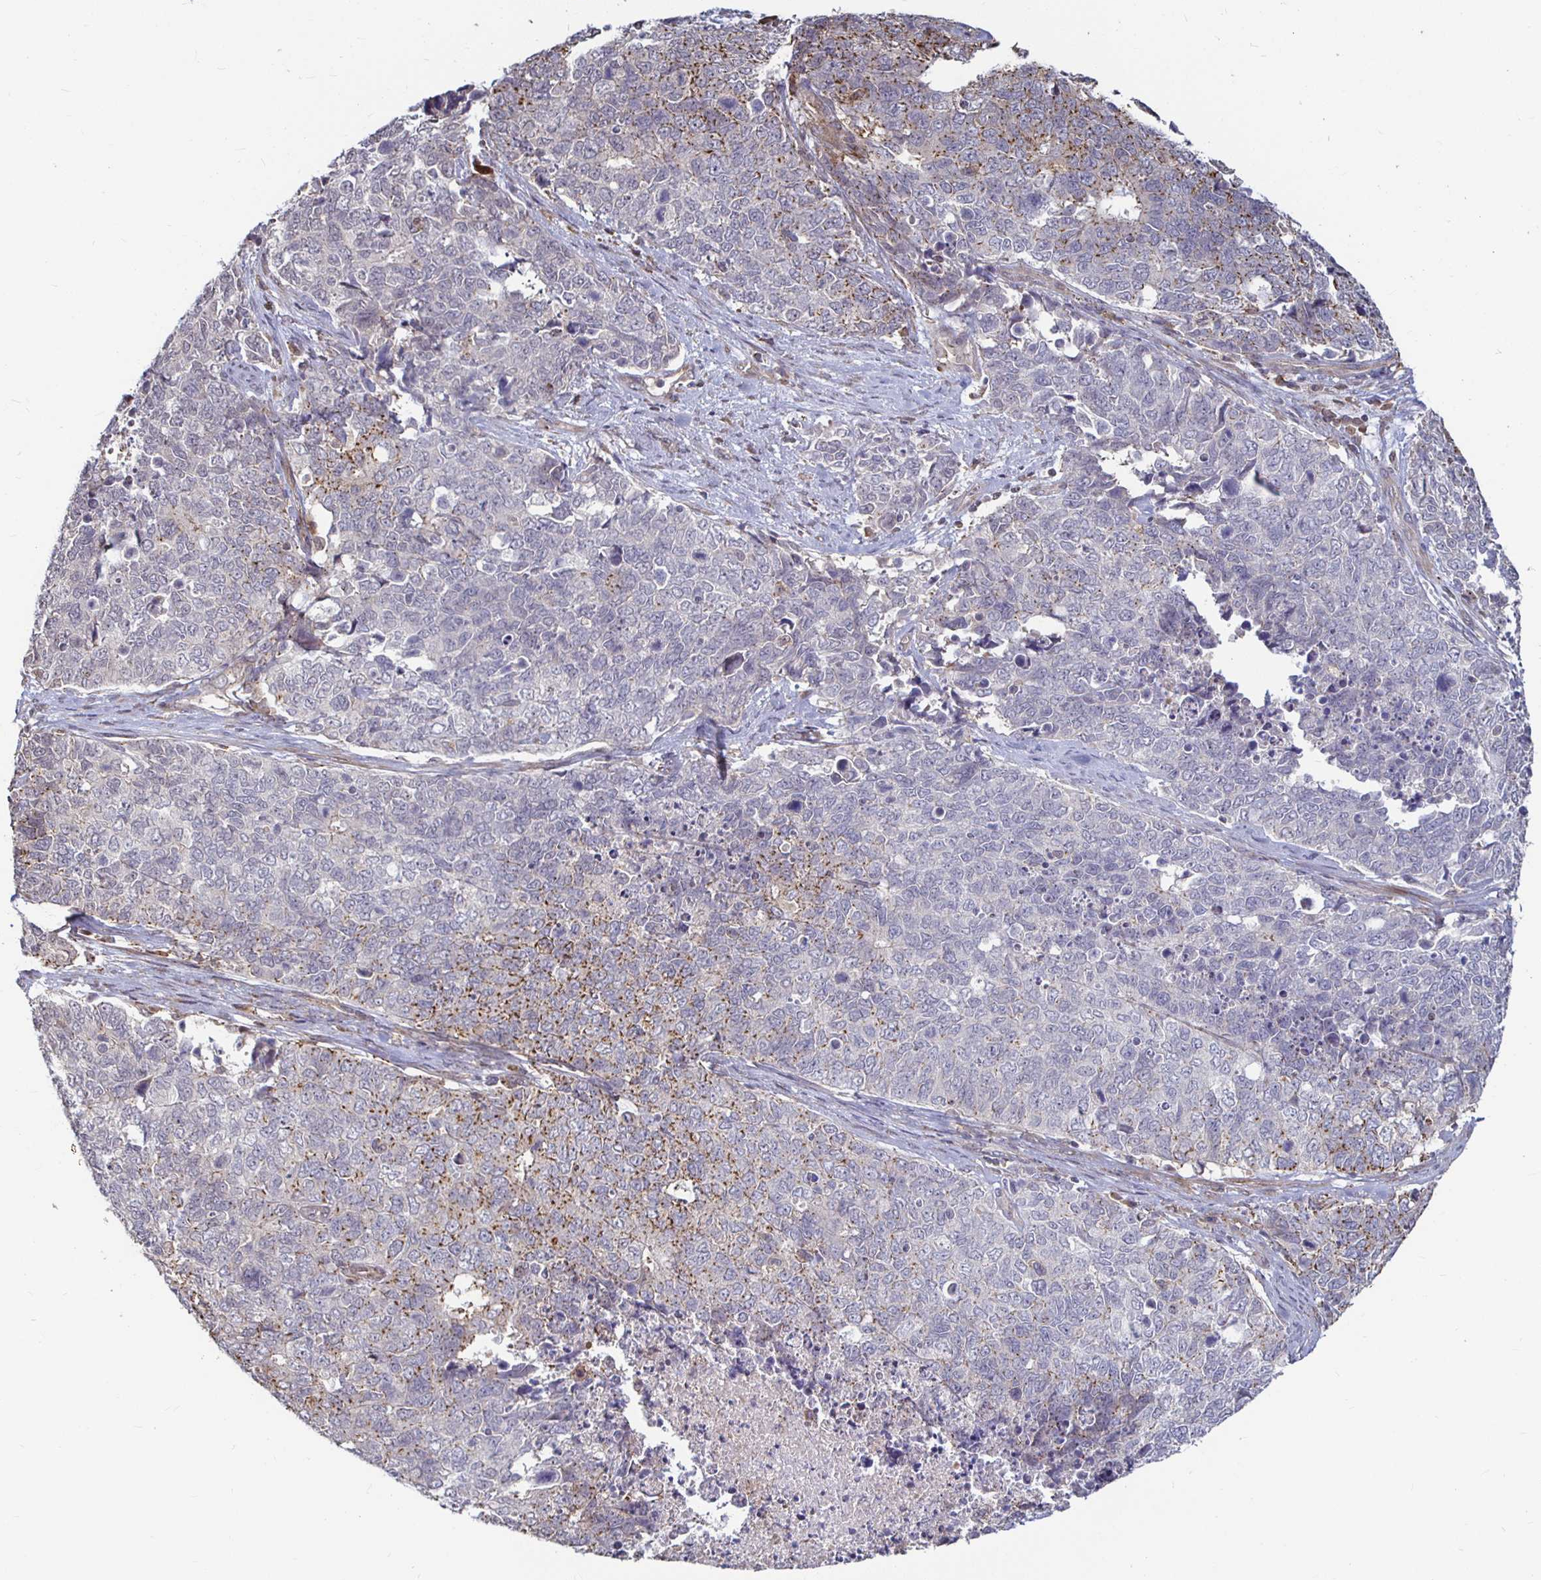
{"staining": {"intensity": "moderate", "quantity": "<25%", "location": "cytoplasmic/membranous"}, "tissue": "cervical cancer", "cell_type": "Tumor cells", "image_type": "cancer", "snomed": [{"axis": "morphology", "description": "Adenocarcinoma, NOS"}, {"axis": "topography", "description": "Cervix"}], "caption": "The micrograph reveals staining of cervical cancer, revealing moderate cytoplasmic/membranous protein staining (brown color) within tumor cells.", "gene": "CAPN11", "patient": {"sex": "female", "age": 63}}